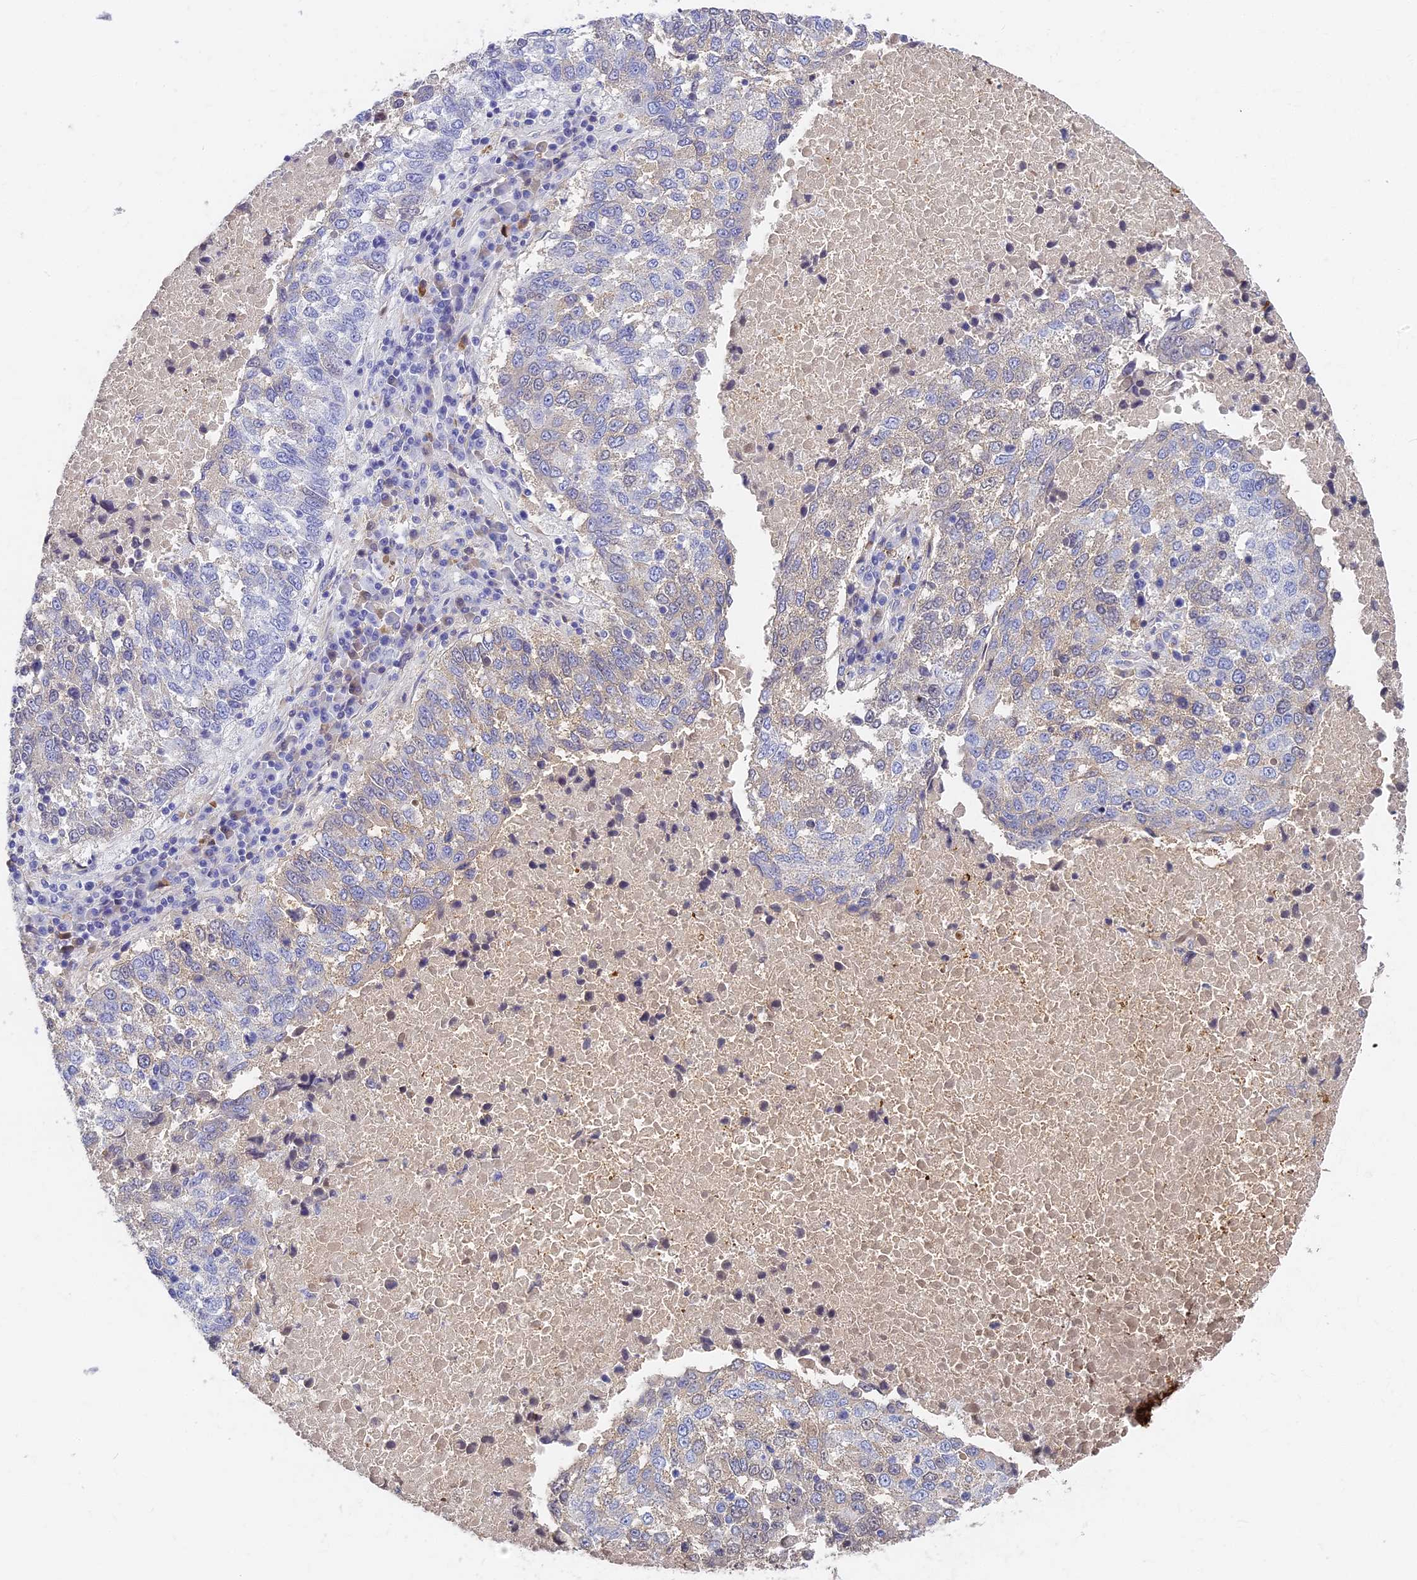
{"staining": {"intensity": "negative", "quantity": "none", "location": "none"}, "tissue": "lung cancer", "cell_type": "Tumor cells", "image_type": "cancer", "snomed": [{"axis": "morphology", "description": "Squamous cell carcinoma, NOS"}, {"axis": "topography", "description": "Lung"}], "caption": "Photomicrograph shows no significant protein expression in tumor cells of lung cancer (squamous cell carcinoma).", "gene": "ITIH1", "patient": {"sex": "male", "age": 73}}